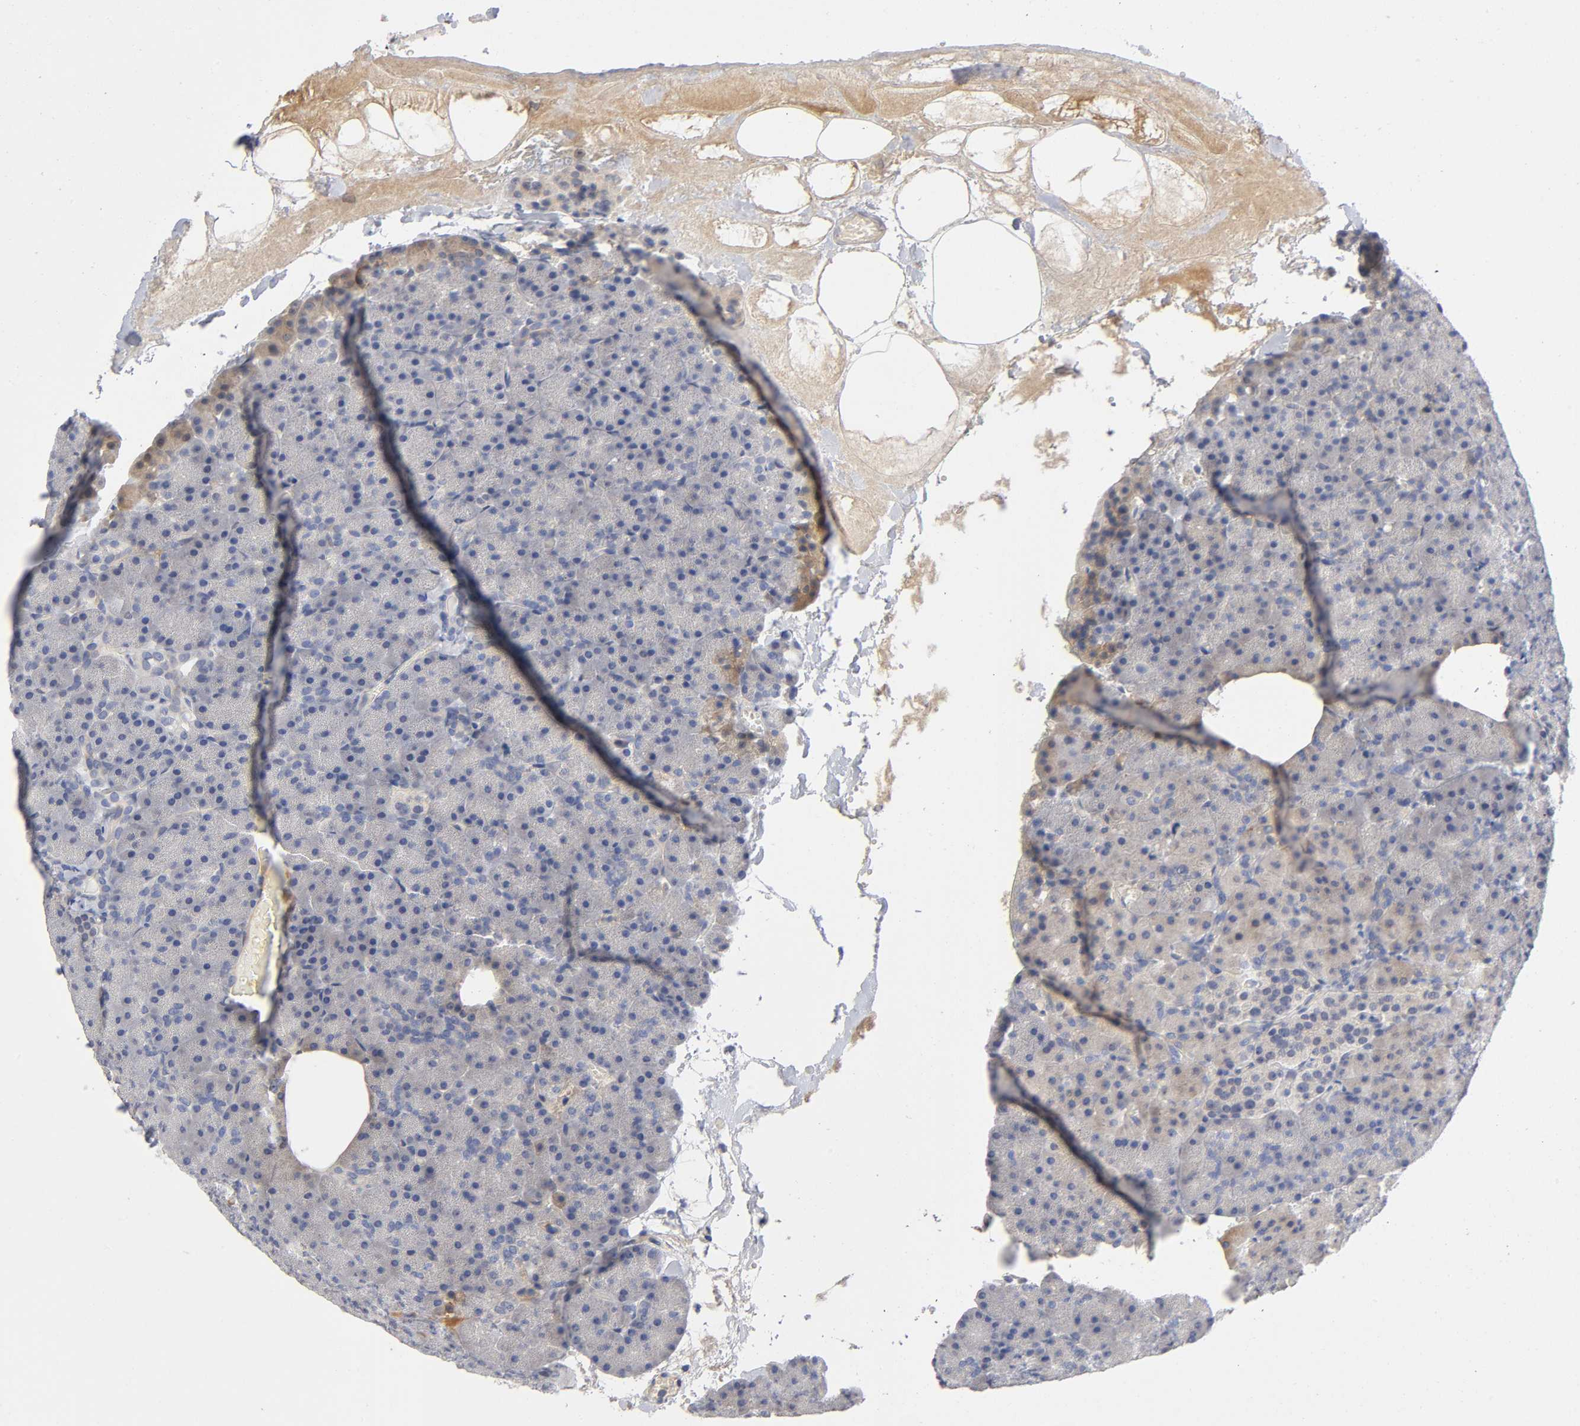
{"staining": {"intensity": "weak", "quantity": ">75%", "location": "cytoplasmic/membranous"}, "tissue": "carcinoid", "cell_type": "Tumor cells", "image_type": "cancer", "snomed": [{"axis": "morphology", "description": "Normal tissue, NOS"}, {"axis": "morphology", "description": "Carcinoid, malignant, NOS"}, {"axis": "topography", "description": "Pancreas"}], "caption": "Immunohistochemistry (IHC) of malignant carcinoid displays low levels of weak cytoplasmic/membranous positivity in approximately >75% of tumor cells. The staining was performed using DAB, with brown indicating positive protein expression. Nuclei are stained blue with hematoxylin.", "gene": "NOVA1", "patient": {"sex": "female", "age": 35}}